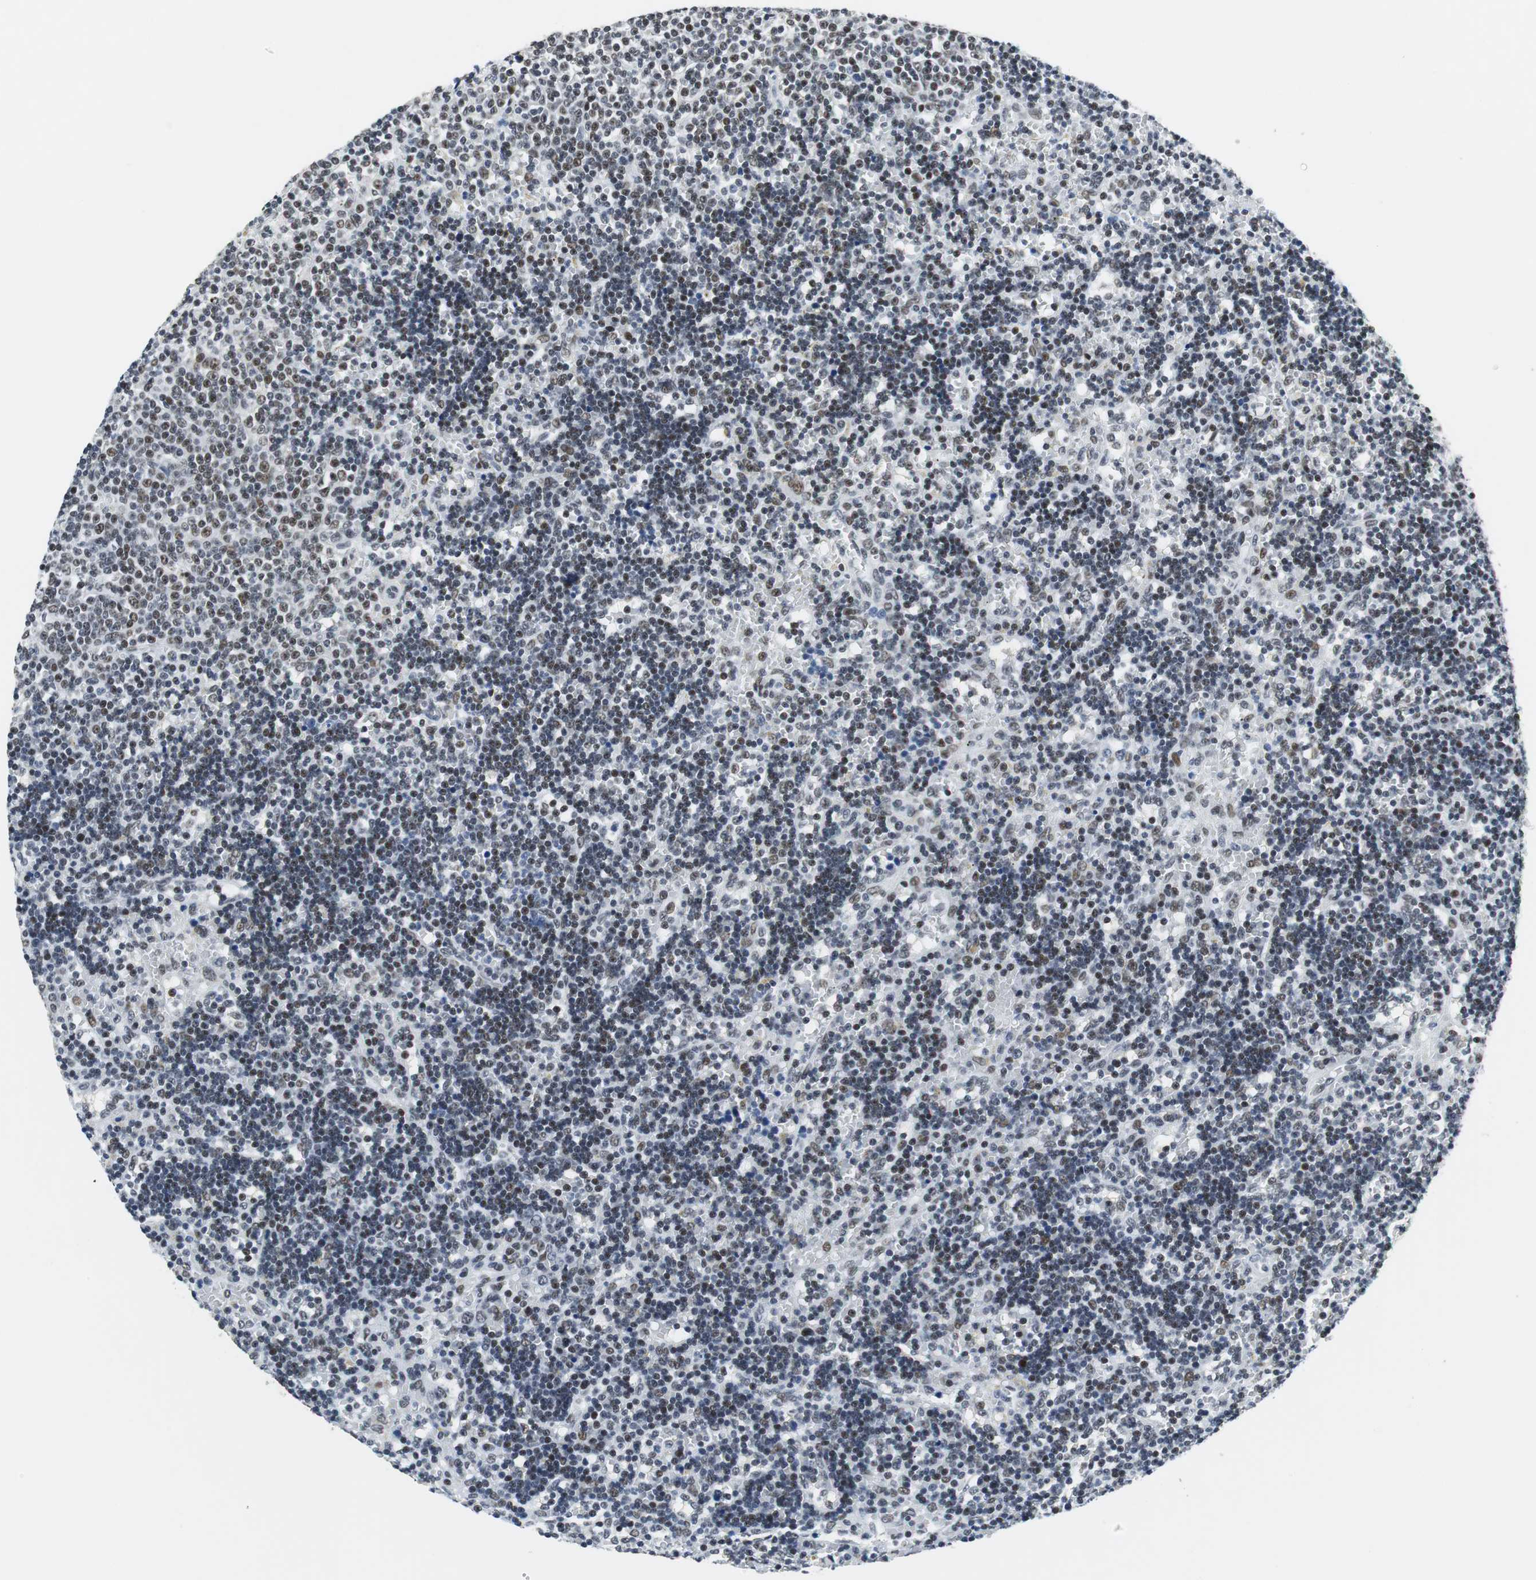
{"staining": {"intensity": "weak", "quantity": "<25%", "location": "nuclear"}, "tissue": "lymphoma", "cell_type": "Tumor cells", "image_type": "cancer", "snomed": [{"axis": "morphology", "description": "Malignant lymphoma, non-Hodgkin's type, Low grade"}, {"axis": "topography", "description": "Spleen"}], "caption": "Immunohistochemistry (IHC) histopathology image of neoplastic tissue: lymphoma stained with DAB displays no significant protein expression in tumor cells.", "gene": "HDAC3", "patient": {"sex": "male", "age": 60}}